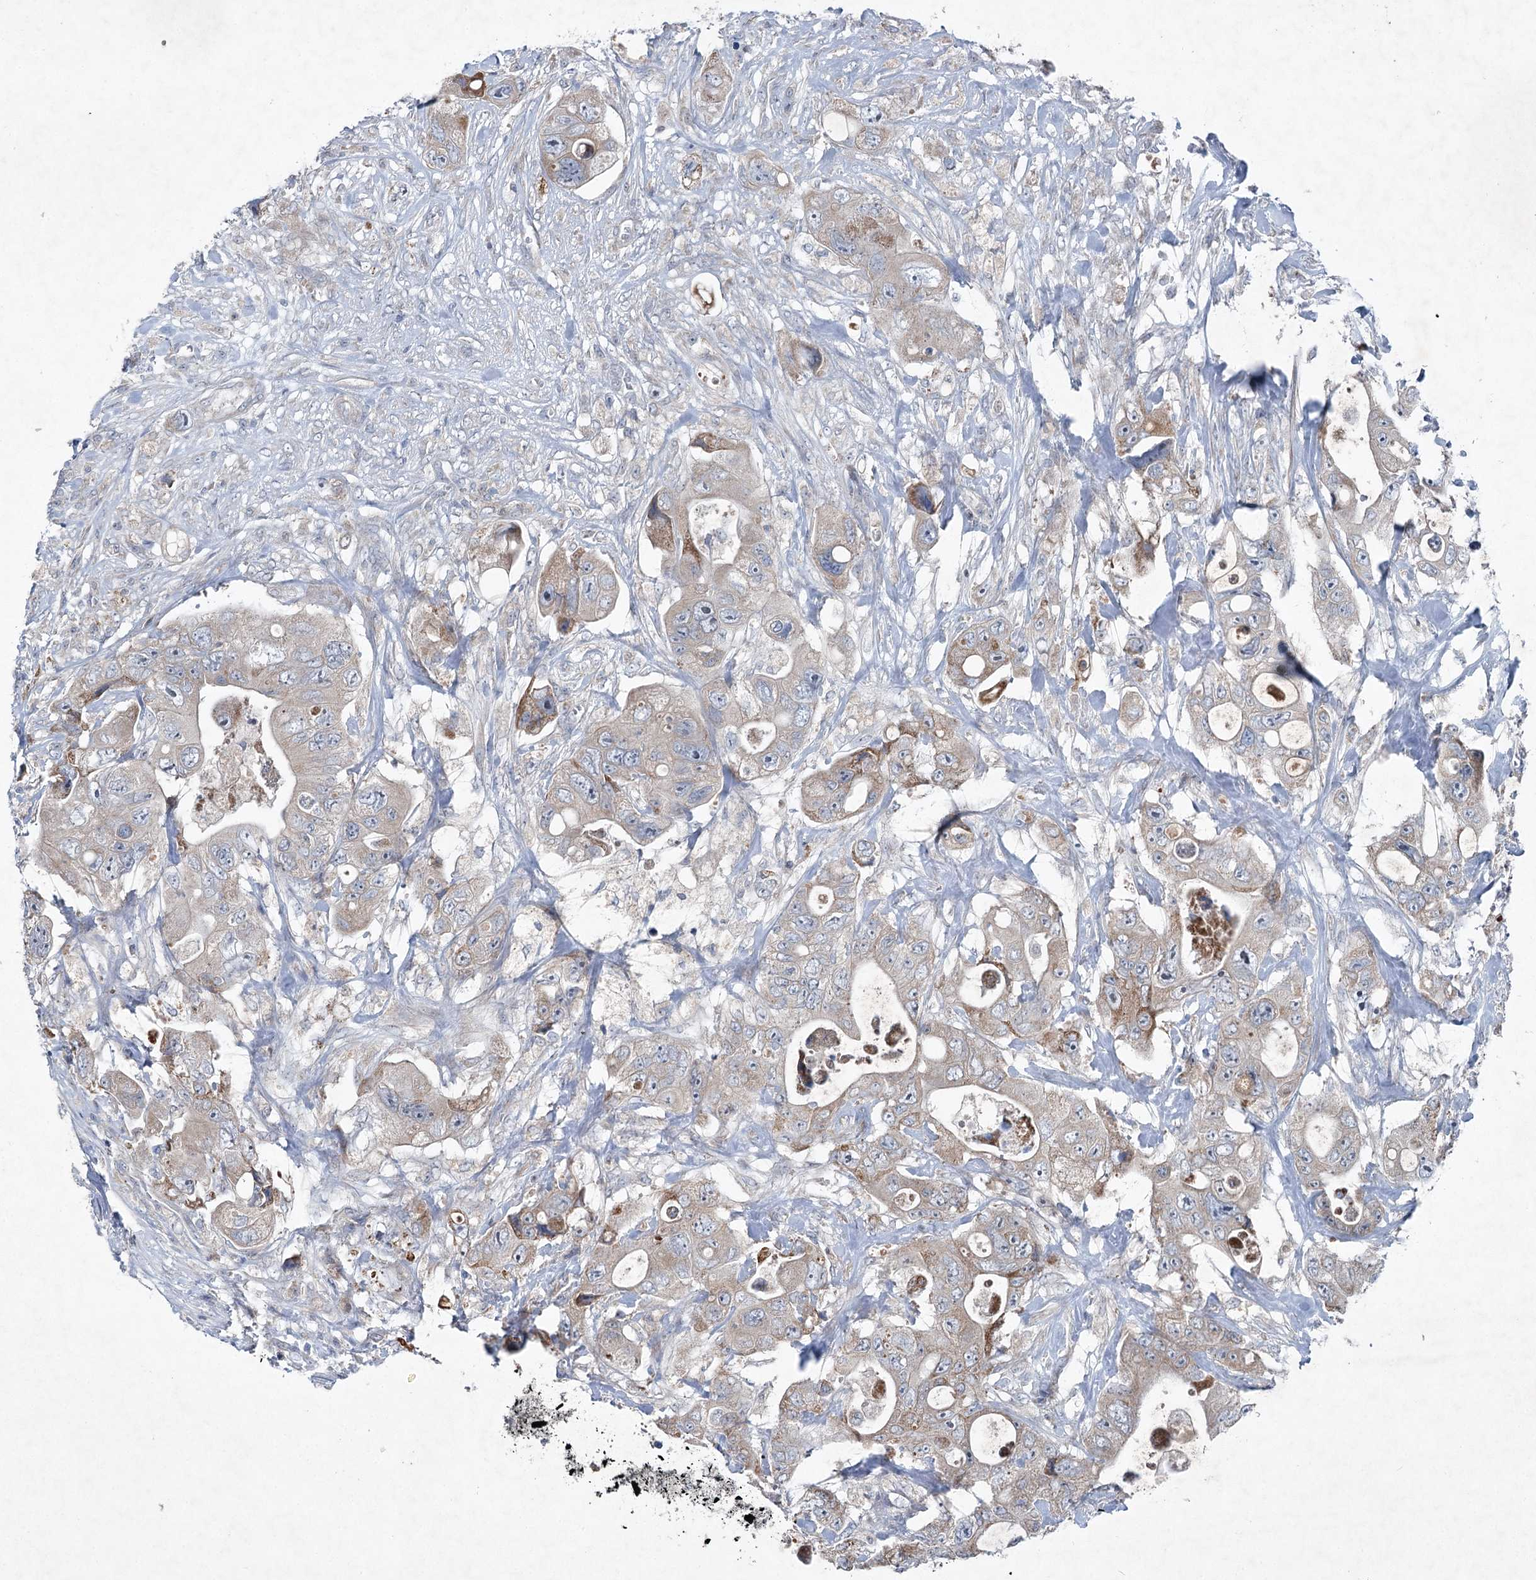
{"staining": {"intensity": "weak", "quantity": "<25%", "location": "cytoplasmic/membranous"}, "tissue": "colorectal cancer", "cell_type": "Tumor cells", "image_type": "cancer", "snomed": [{"axis": "morphology", "description": "Adenocarcinoma, NOS"}, {"axis": "topography", "description": "Colon"}], "caption": "Immunohistochemical staining of human colorectal cancer demonstrates no significant positivity in tumor cells.", "gene": "PLA2G12A", "patient": {"sex": "female", "age": 46}}